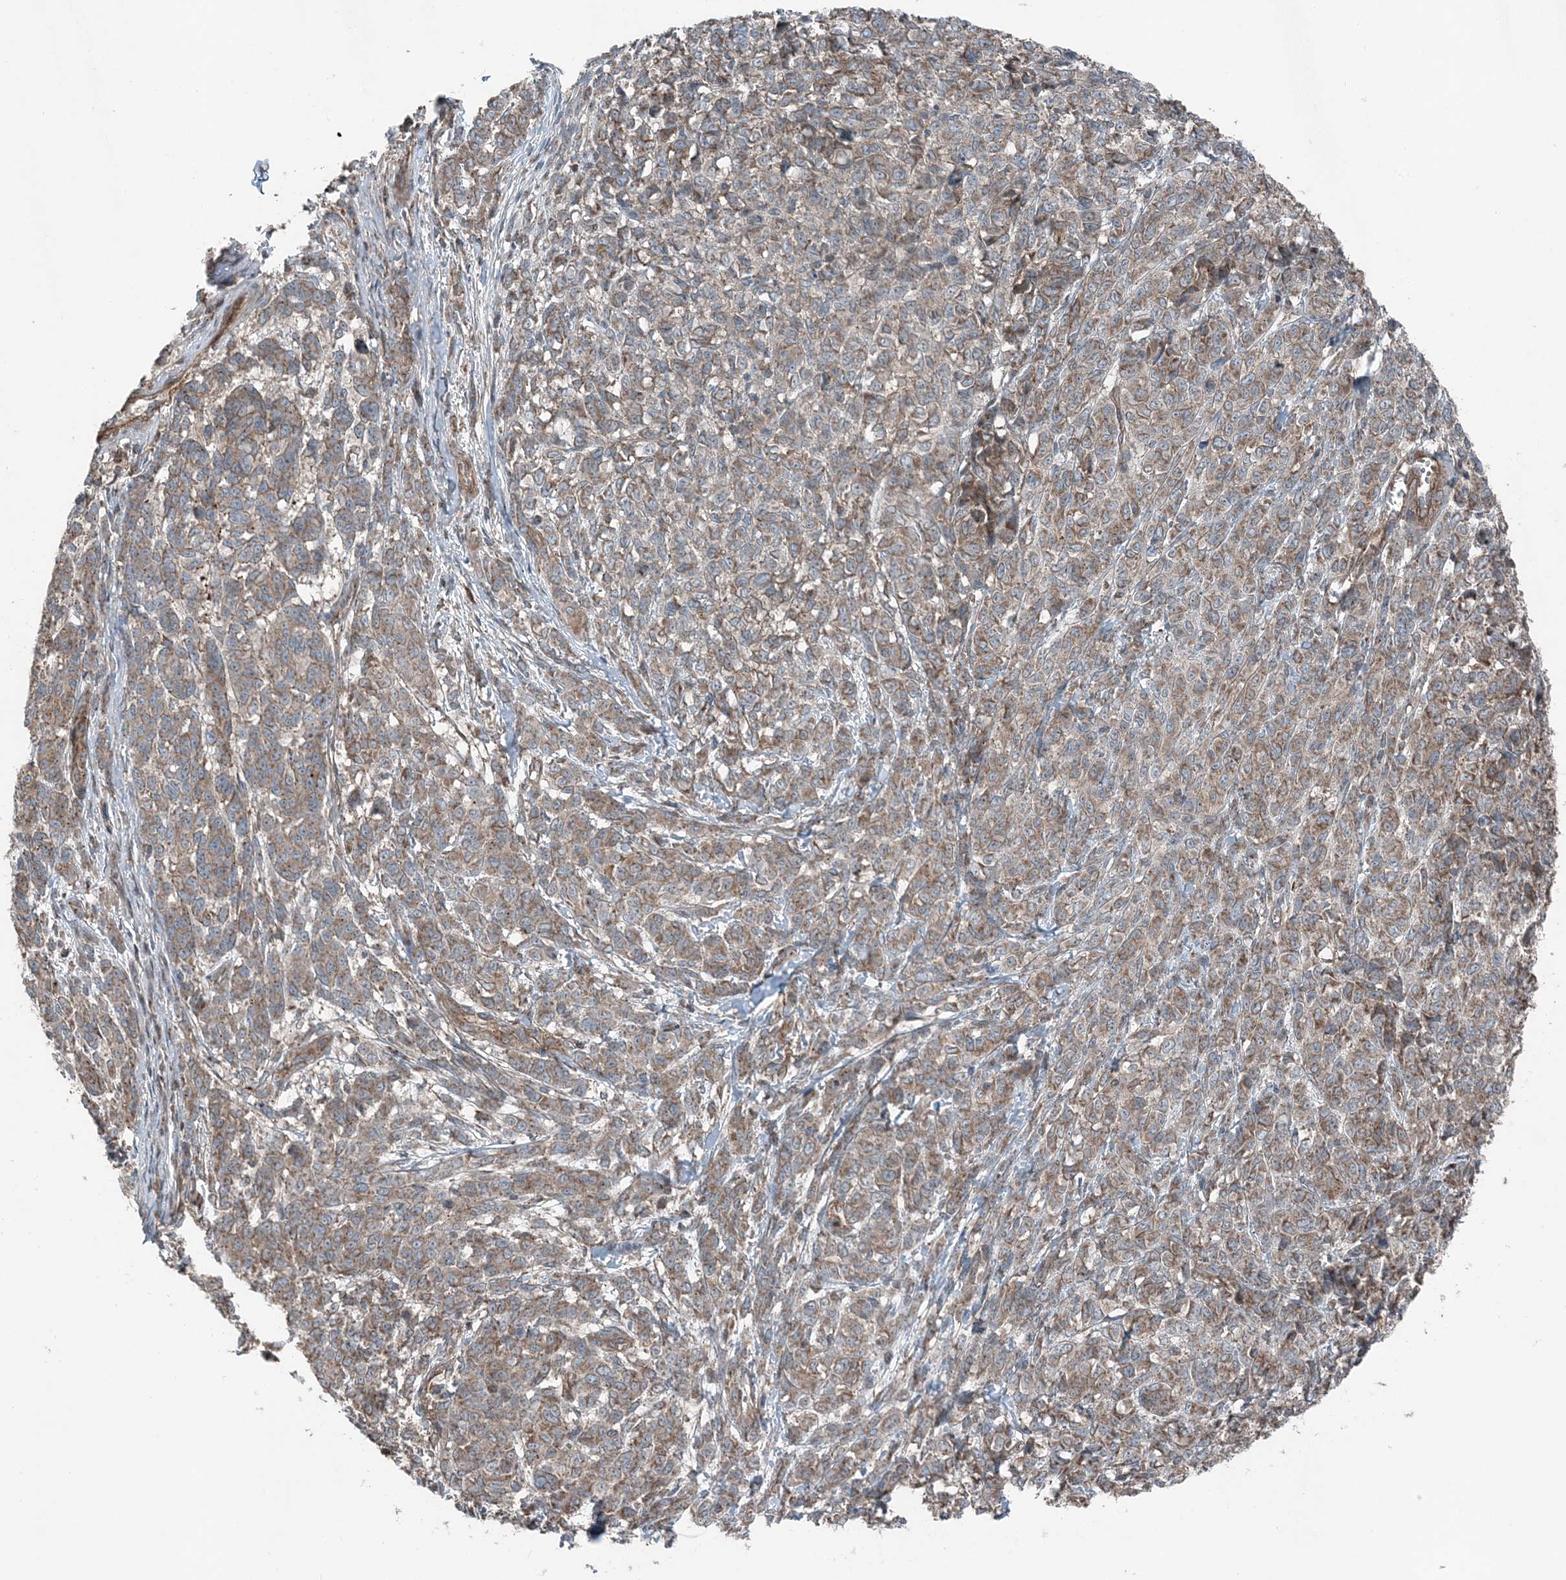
{"staining": {"intensity": "weak", "quantity": ">75%", "location": "cytoplasmic/membranous"}, "tissue": "melanoma", "cell_type": "Tumor cells", "image_type": "cancer", "snomed": [{"axis": "morphology", "description": "Malignant melanoma, NOS"}, {"axis": "topography", "description": "Skin"}], "caption": "A high-resolution micrograph shows IHC staining of melanoma, which demonstrates weak cytoplasmic/membranous expression in approximately >75% of tumor cells.", "gene": "KY", "patient": {"sex": "male", "age": 49}}